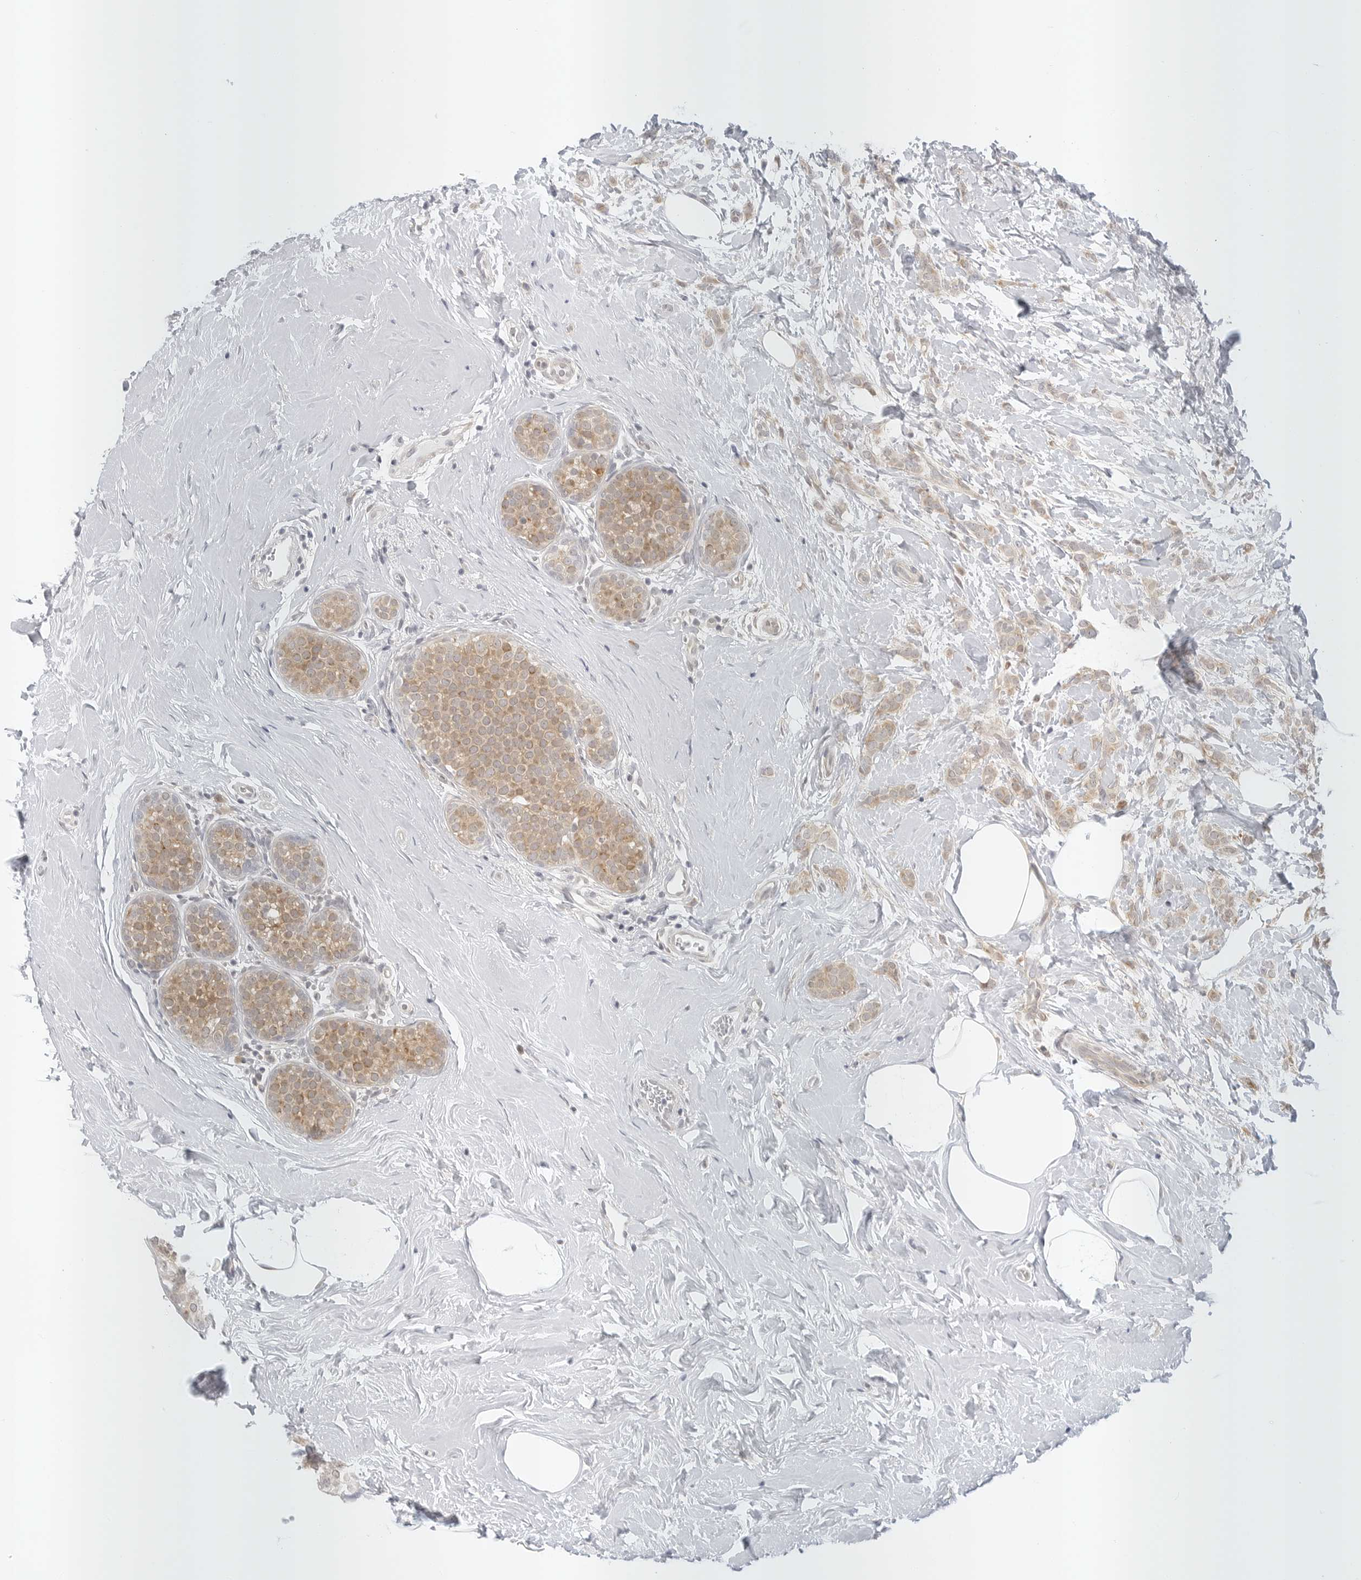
{"staining": {"intensity": "weak", "quantity": ">75%", "location": "cytoplasmic/membranous"}, "tissue": "breast cancer", "cell_type": "Tumor cells", "image_type": "cancer", "snomed": [{"axis": "morphology", "description": "Lobular carcinoma, in situ"}, {"axis": "morphology", "description": "Lobular carcinoma"}, {"axis": "topography", "description": "Breast"}], "caption": "About >75% of tumor cells in human lobular carcinoma in situ (breast) reveal weak cytoplasmic/membranous protein expression as visualized by brown immunohistochemical staining.", "gene": "TCP1", "patient": {"sex": "female", "age": 41}}